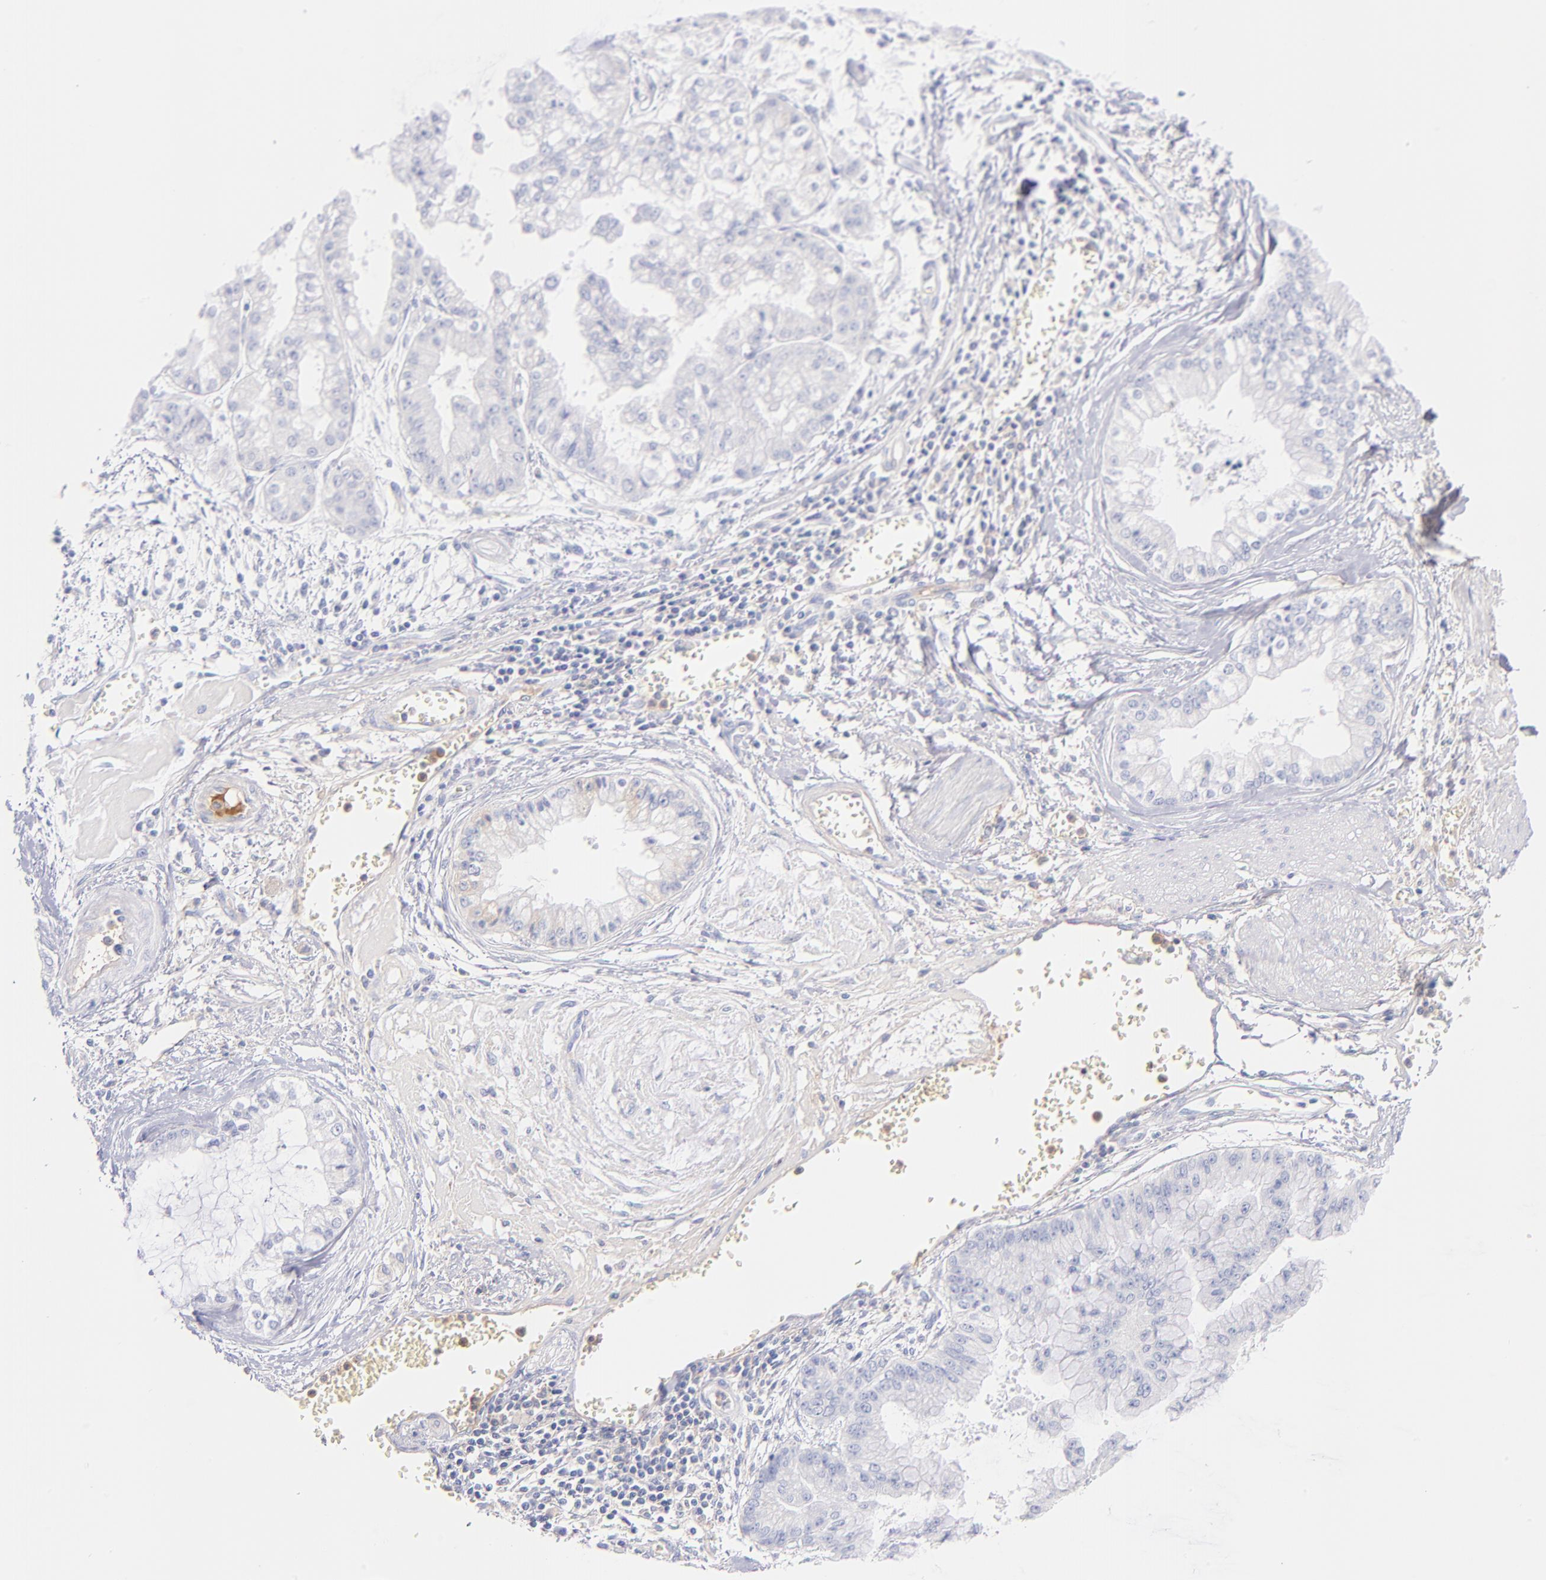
{"staining": {"intensity": "weak", "quantity": "<25%", "location": "cytoplasmic/membranous"}, "tissue": "liver cancer", "cell_type": "Tumor cells", "image_type": "cancer", "snomed": [{"axis": "morphology", "description": "Cholangiocarcinoma"}, {"axis": "topography", "description": "Liver"}], "caption": "Image shows no protein staining in tumor cells of liver cancer (cholangiocarcinoma) tissue.", "gene": "HP", "patient": {"sex": "female", "age": 79}}